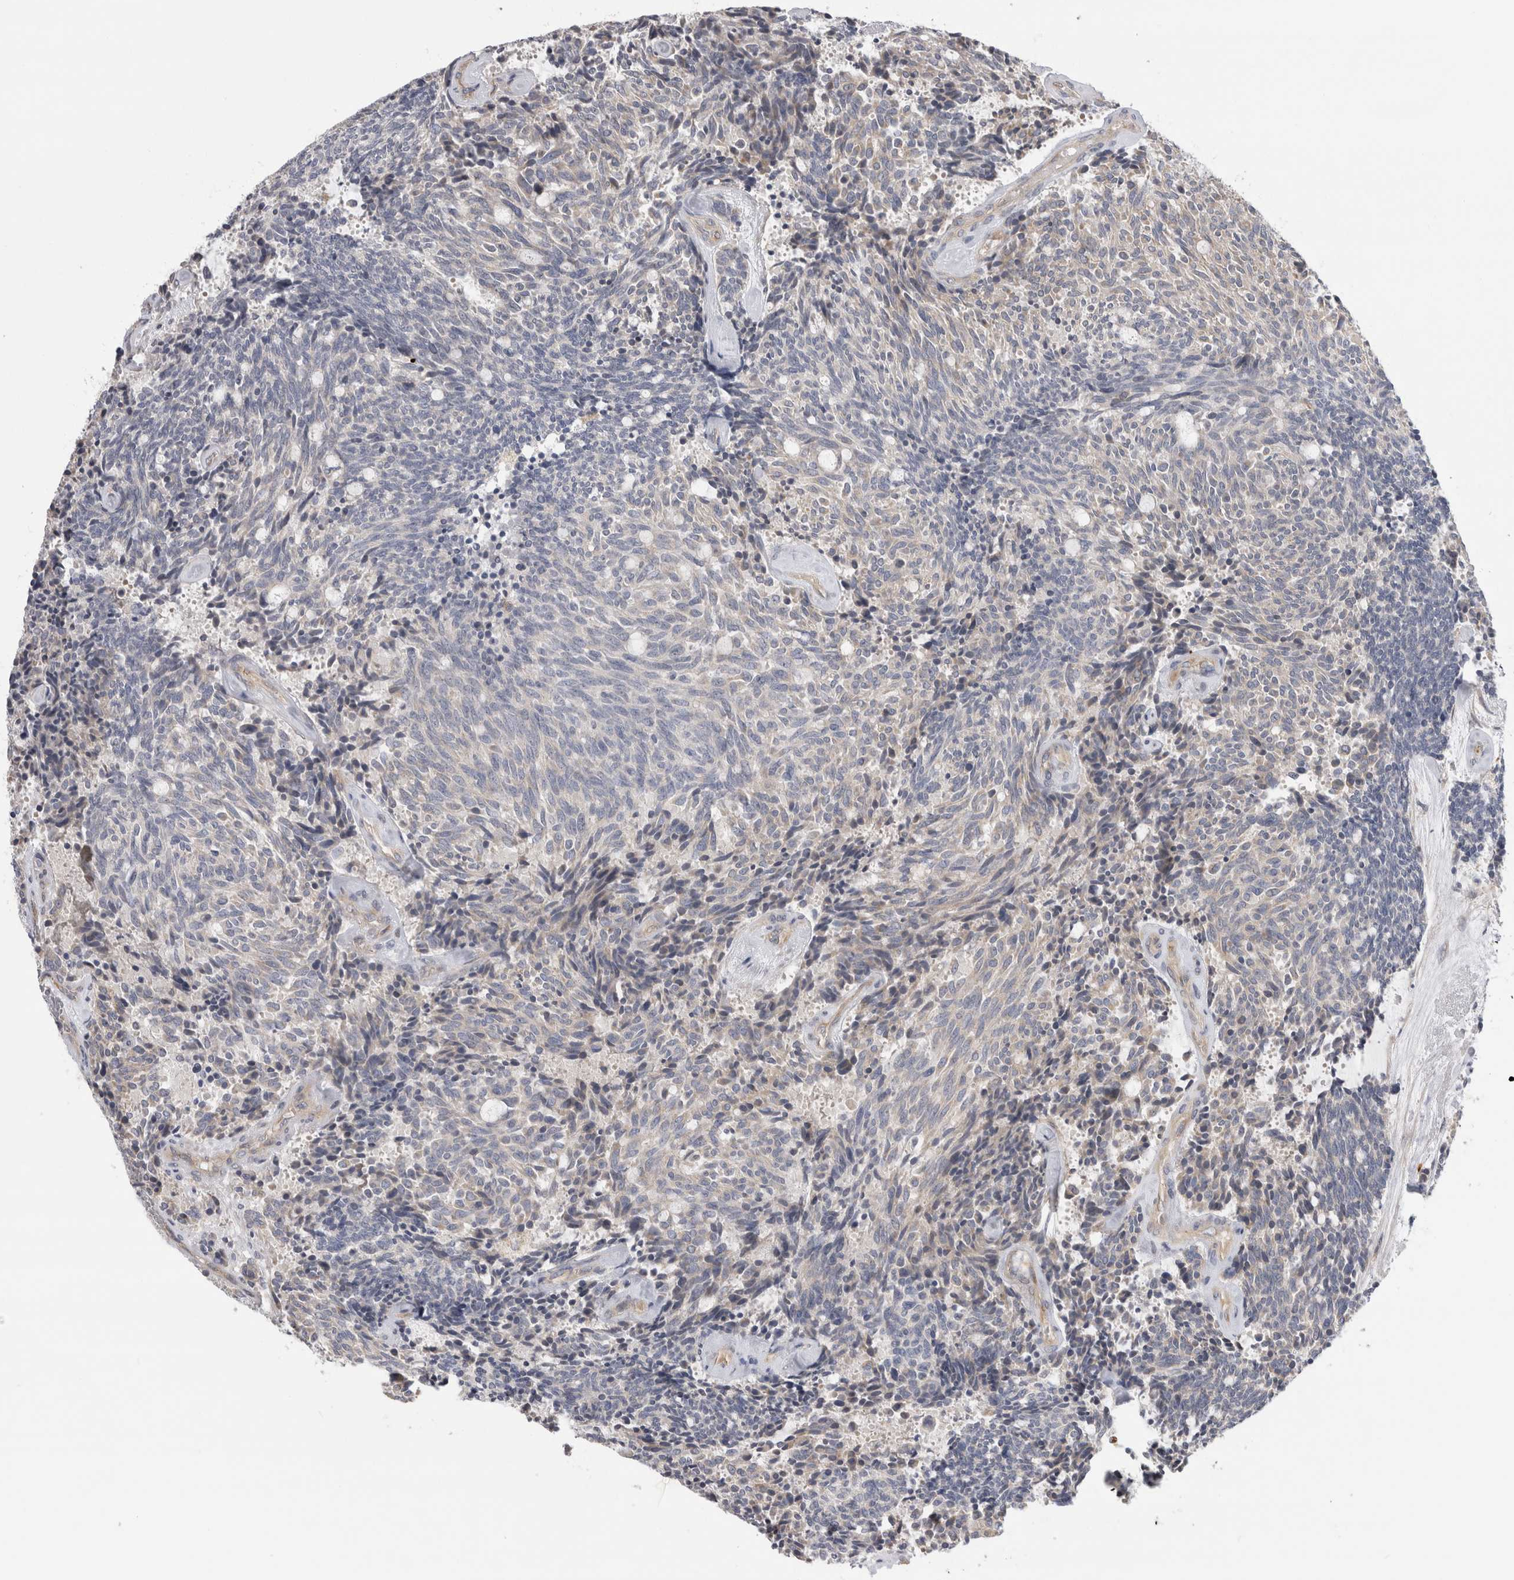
{"staining": {"intensity": "weak", "quantity": "<25%", "location": "cytoplasmic/membranous"}, "tissue": "carcinoid", "cell_type": "Tumor cells", "image_type": "cancer", "snomed": [{"axis": "morphology", "description": "Carcinoid, malignant, NOS"}, {"axis": "topography", "description": "Pancreas"}], "caption": "This is an immunohistochemistry (IHC) image of carcinoid. There is no positivity in tumor cells.", "gene": "GRIK2", "patient": {"sex": "female", "age": 54}}